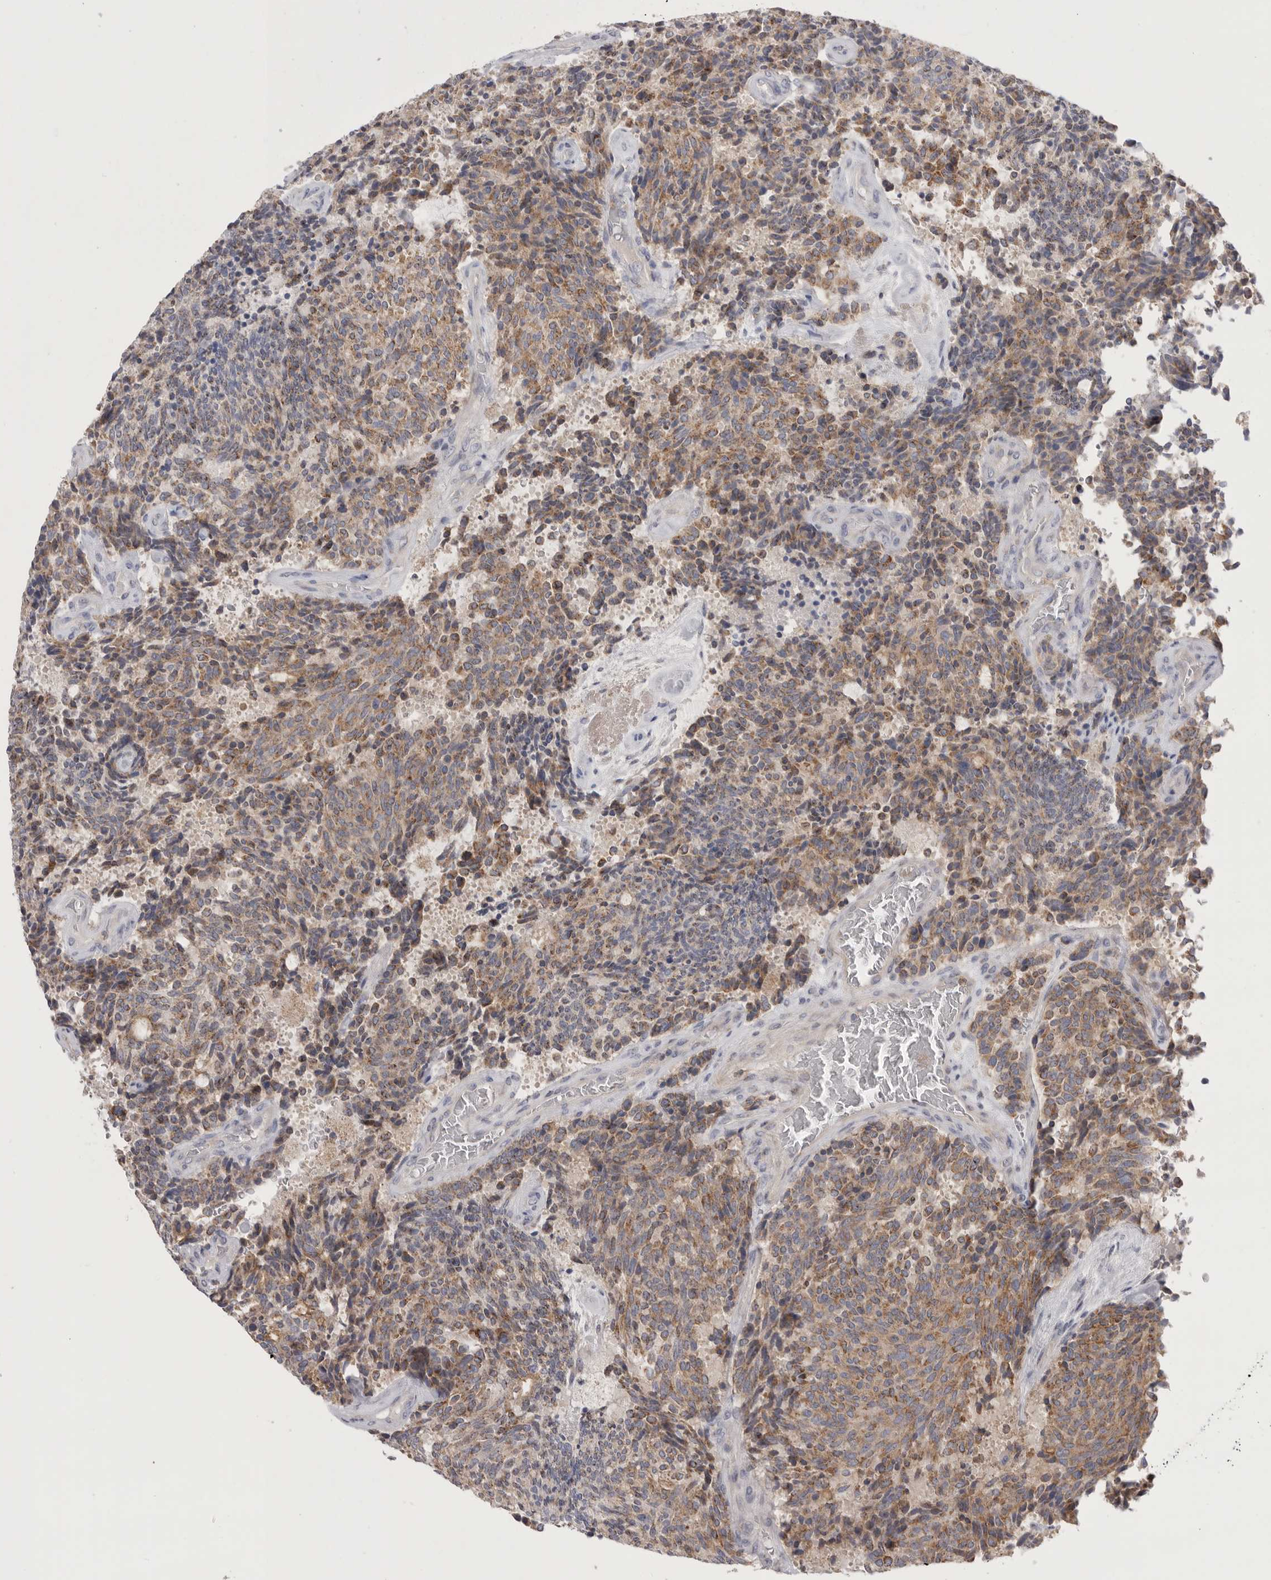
{"staining": {"intensity": "moderate", "quantity": ">75%", "location": "cytoplasmic/membranous"}, "tissue": "carcinoid", "cell_type": "Tumor cells", "image_type": "cancer", "snomed": [{"axis": "morphology", "description": "Carcinoid, malignant, NOS"}, {"axis": "topography", "description": "Pancreas"}], "caption": "IHC of carcinoid reveals medium levels of moderate cytoplasmic/membranous staining in approximately >75% of tumor cells.", "gene": "CCDC126", "patient": {"sex": "female", "age": 54}}